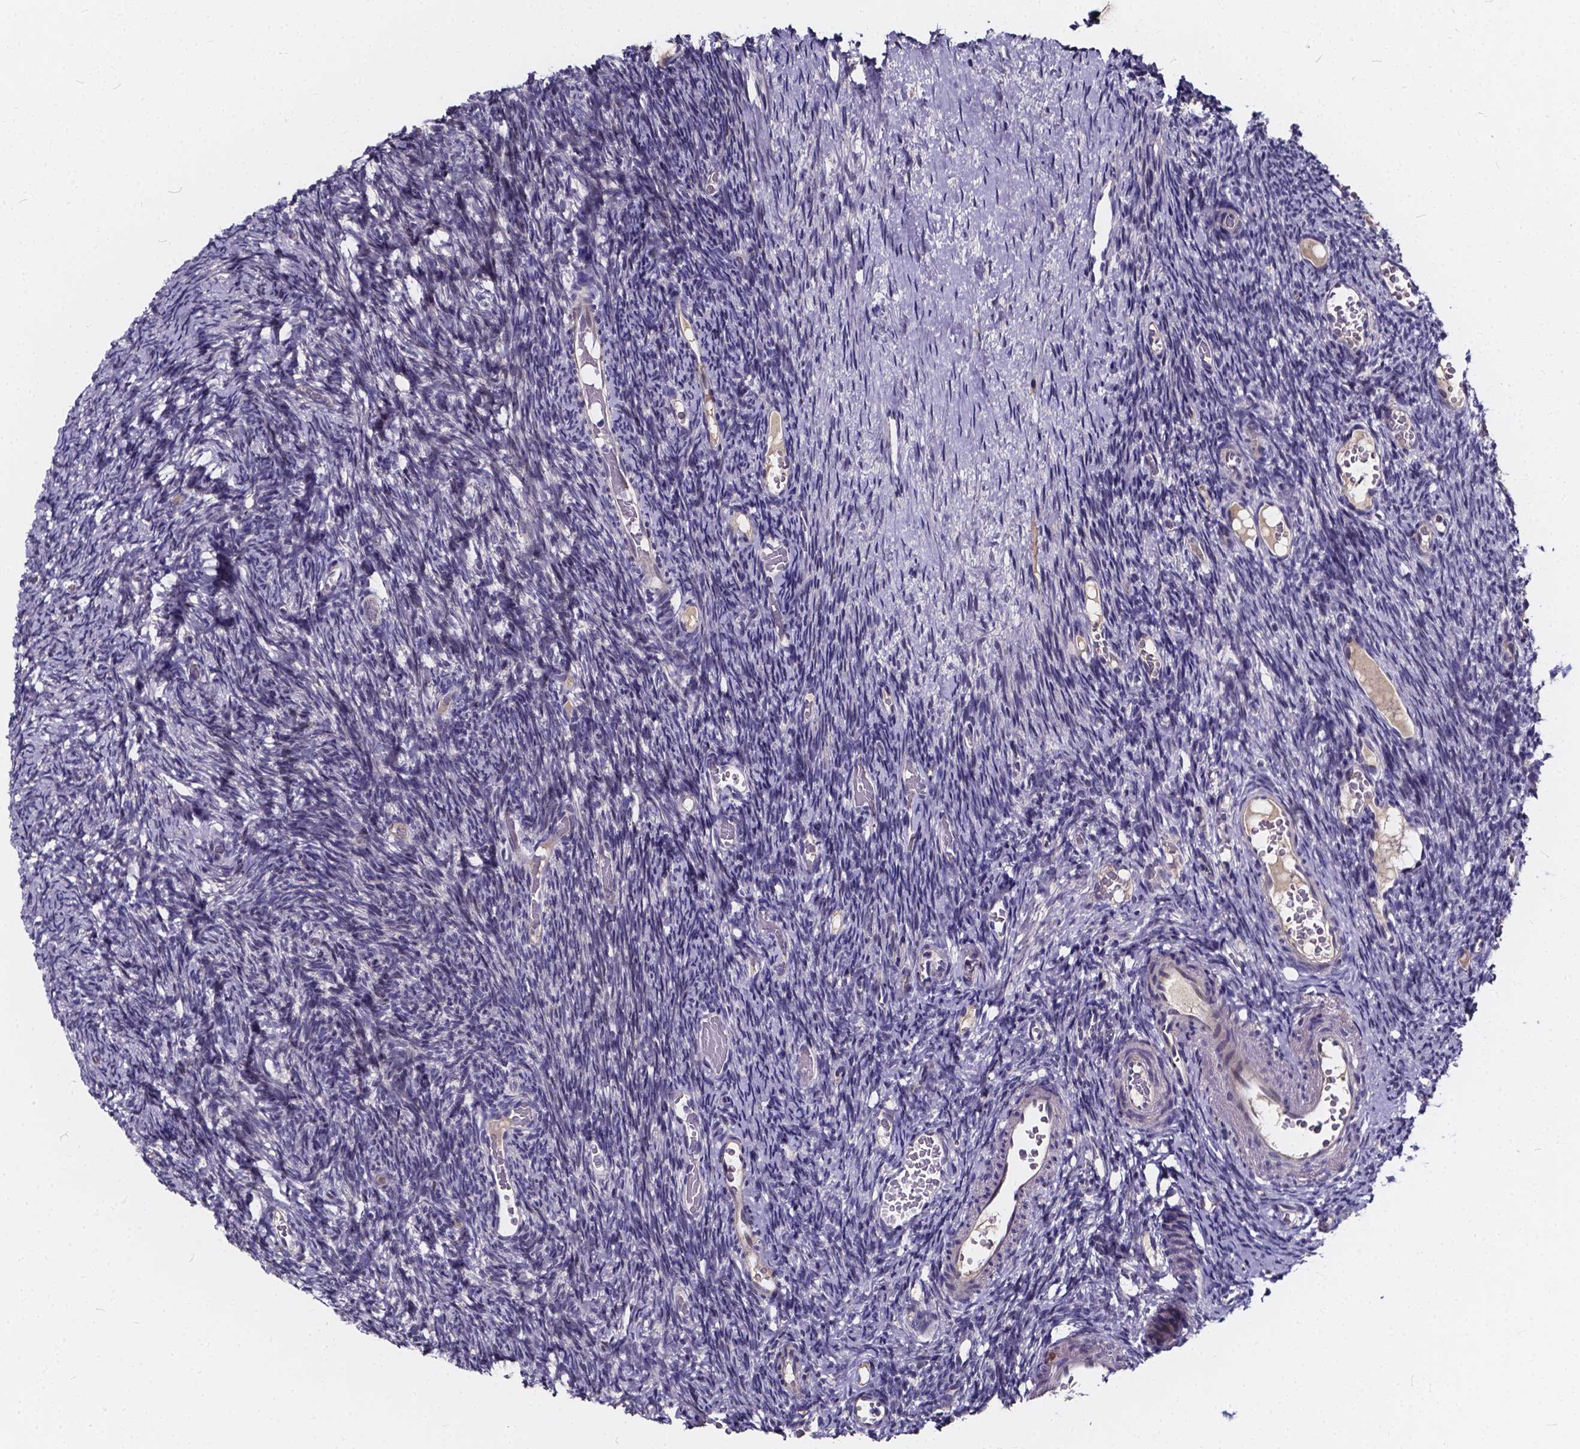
{"staining": {"intensity": "moderate", "quantity": "25%-75%", "location": "cytoplasmic/membranous"}, "tissue": "ovary", "cell_type": "Follicle cells", "image_type": "normal", "snomed": [{"axis": "morphology", "description": "Normal tissue, NOS"}, {"axis": "topography", "description": "Ovary"}], "caption": "IHC (DAB) staining of benign human ovary displays moderate cytoplasmic/membranous protein expression in approximately 25%-75% of follicle cells.", "gene": "SOWAHA", "patient": {"sex": "female", "age": 39}}